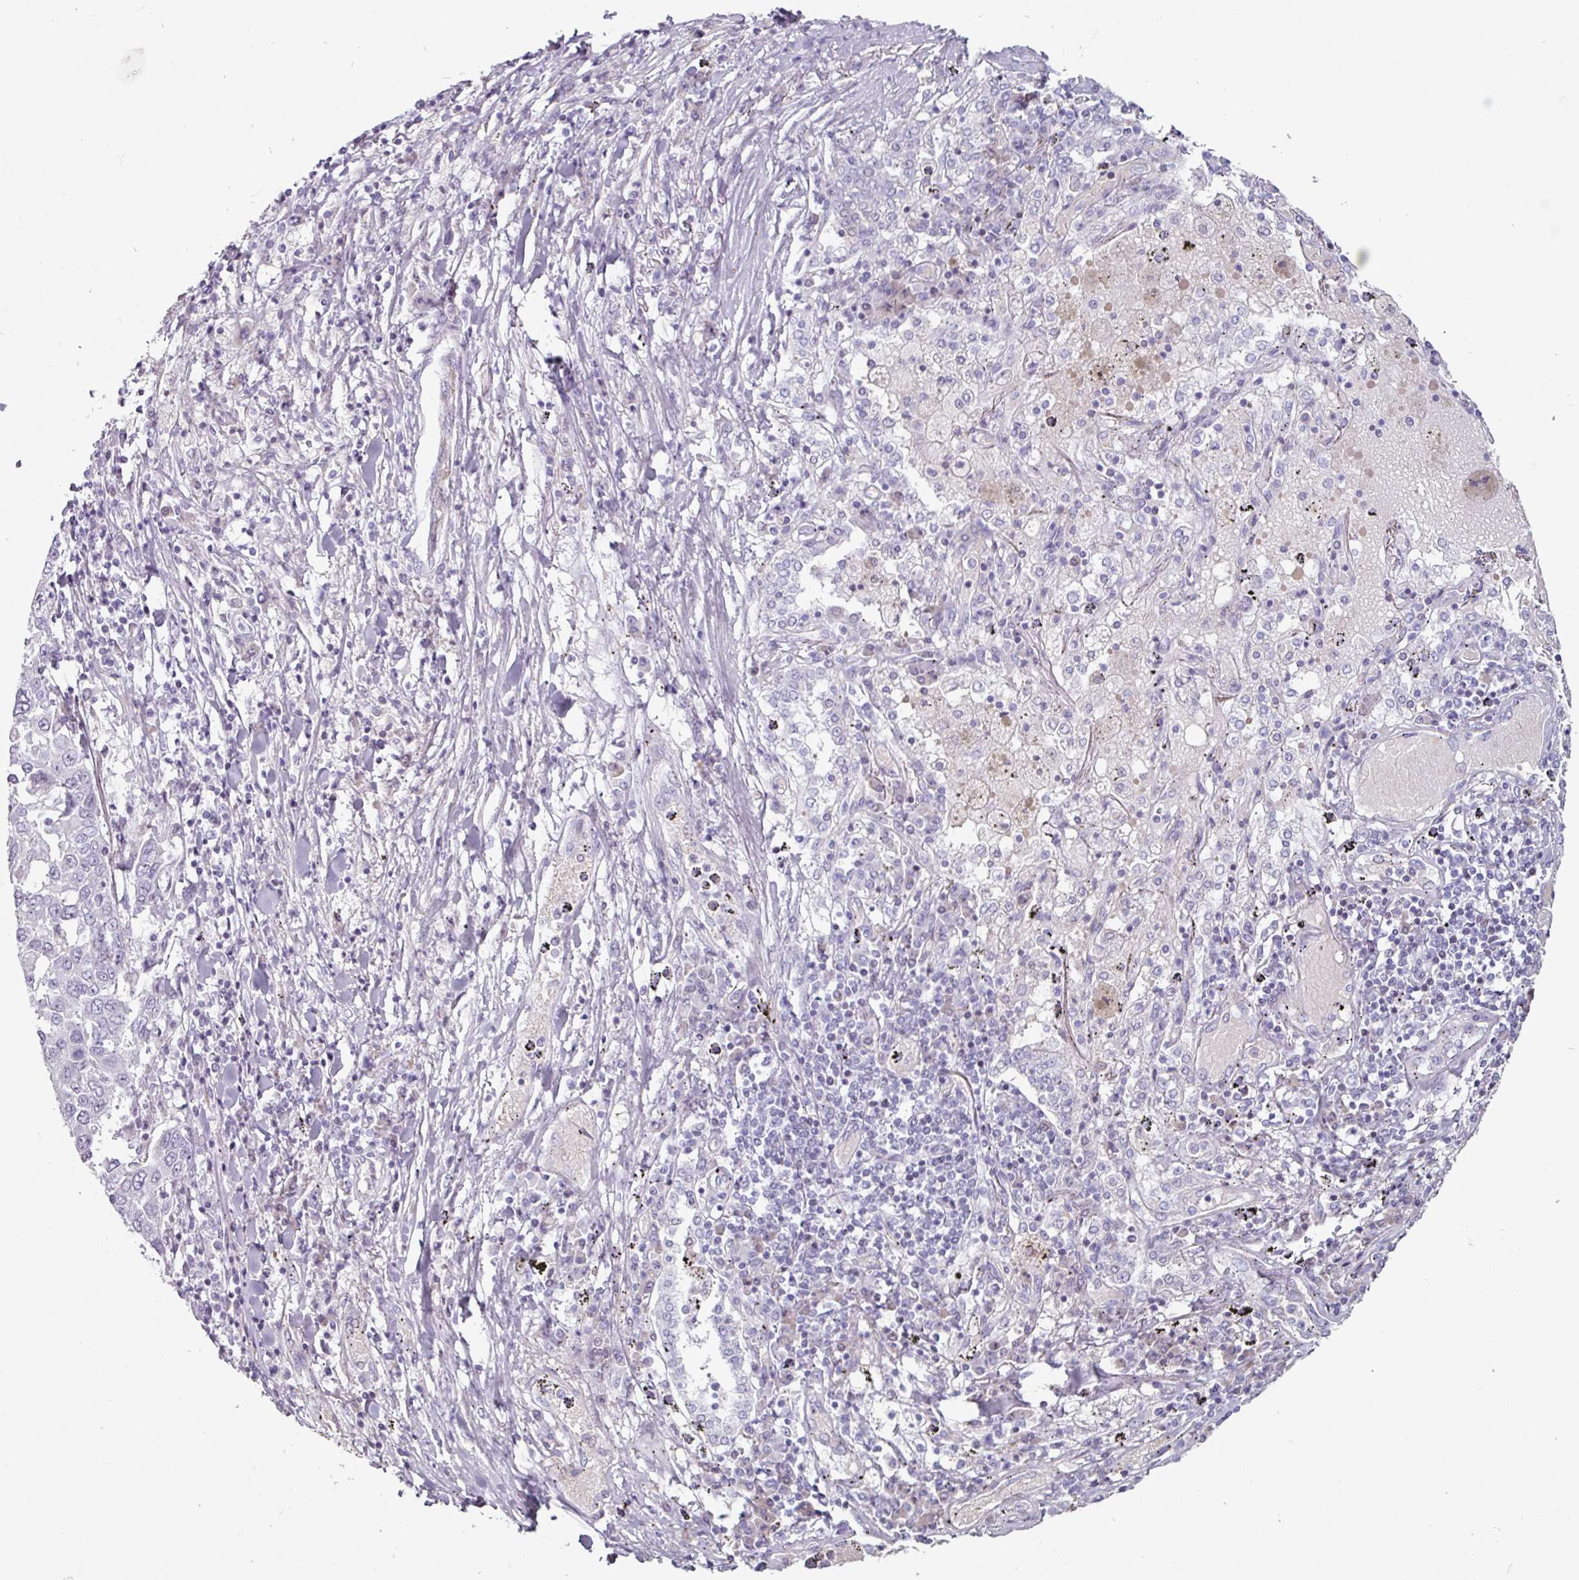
{"staining": {"intensity": "negative", "quantity": "none", "location": "none"}, "tissue": "lung cancer", "cell_type": "Tumor cells", "image_type": "cancer", "snomed": [{"axis": "morphology", "description": "Squamous cell carcinoma, NOS"}, {"axis": "topography", "description": "Lung"}], "caption": "The image exhibits no staining of tumor cells in squamous cell carcinoma (lung). (DAB (3,3'-diaminobenzidine) IHC visualized using brightfield microscopy, high magnification).", "gene": "CLCA1", "patient": {"sex": "male", "age": 65}}